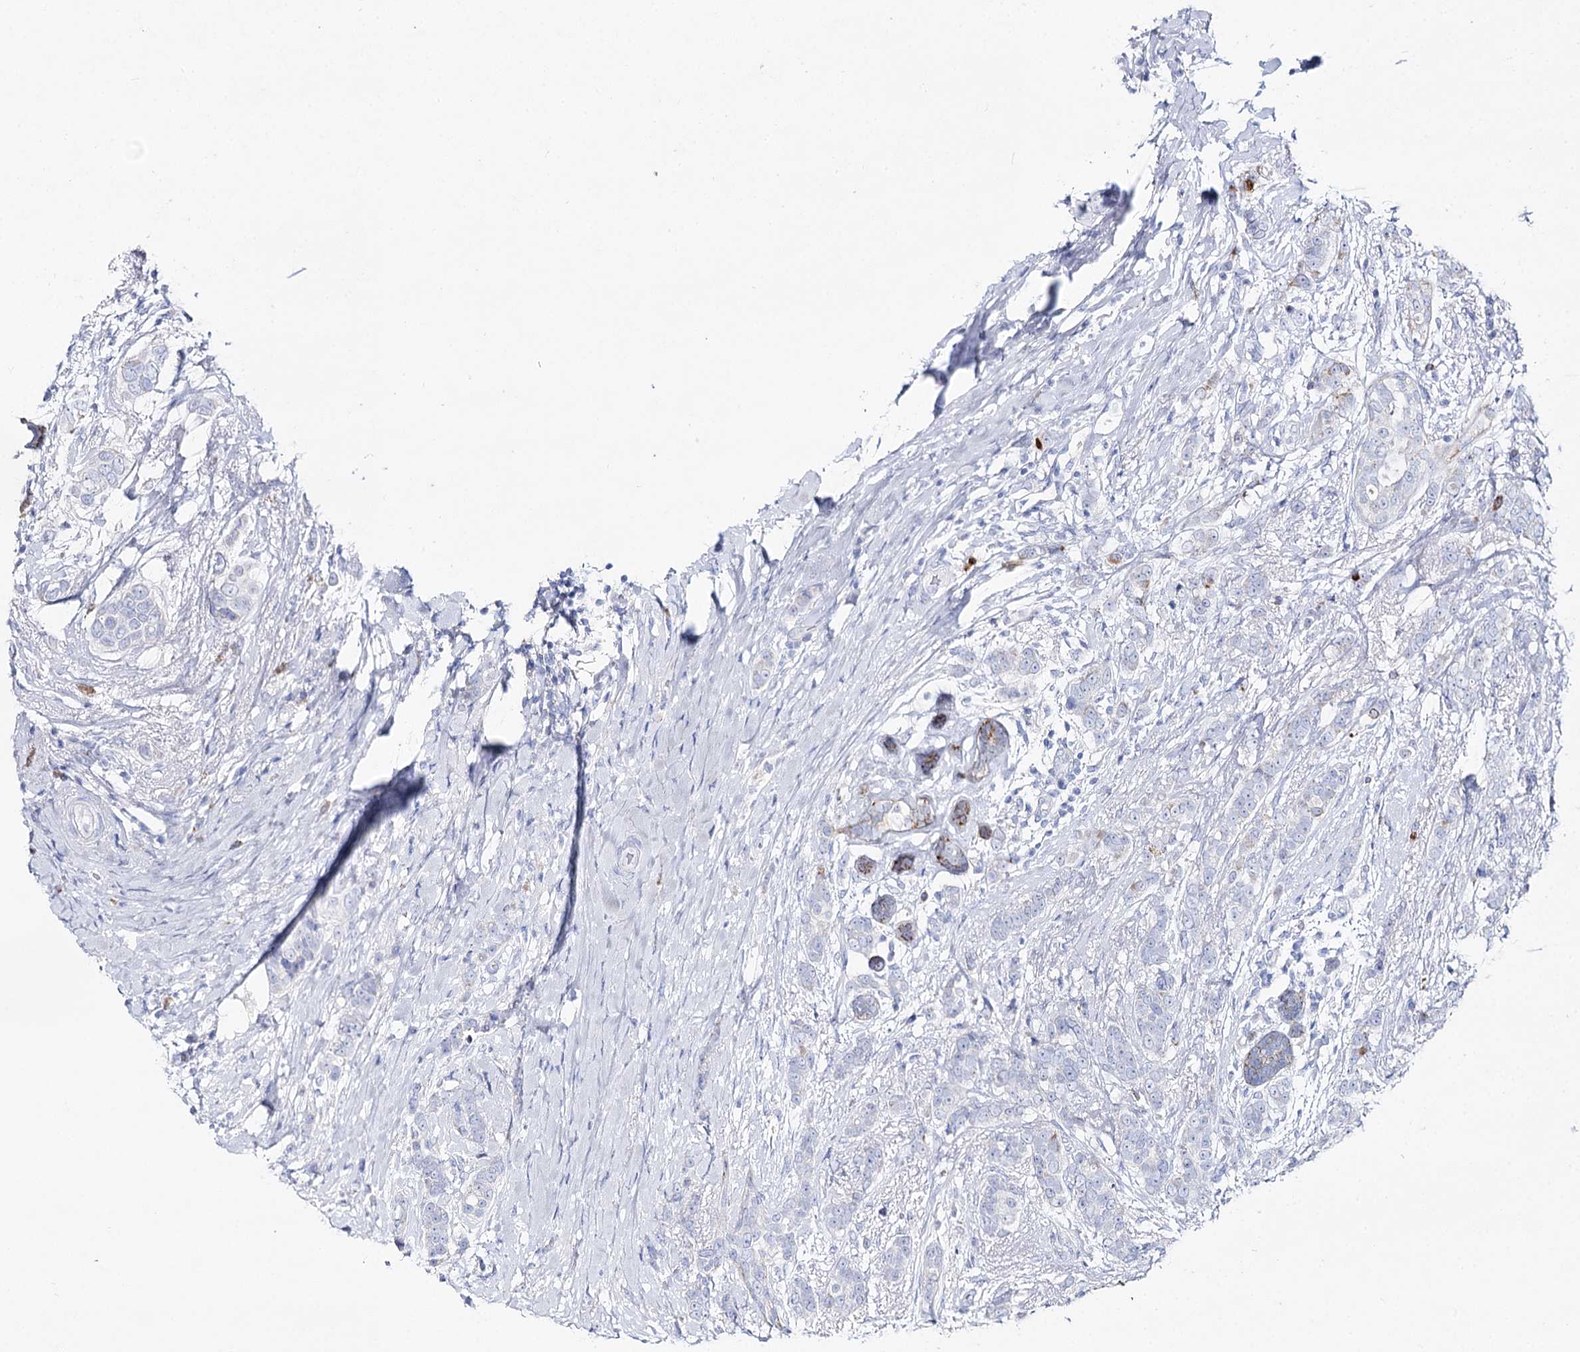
{"staining": {"intensity": "negative", "quantity": "none", "location": "none"}, "tissue": "breast cancer", "cell_type": "Tumor cells", "image_type": "cancer", "snomed": [{"axis": "morphology", "description": "Lobular carcinoma"}, {"axis": "topography", "description": "Breast"}], "caption": "High magnification brightfield microscopy of breast lobular carcinoma stained with DAB (brown) and counterstained with hematoxylin (blue): tumor cells show no significant expression. (Immunohistochemistry (ihc), brightfield microscopy, high magnification).", "gene": "SLC3A1", "patient": {"sex": "female", "age": 51}}